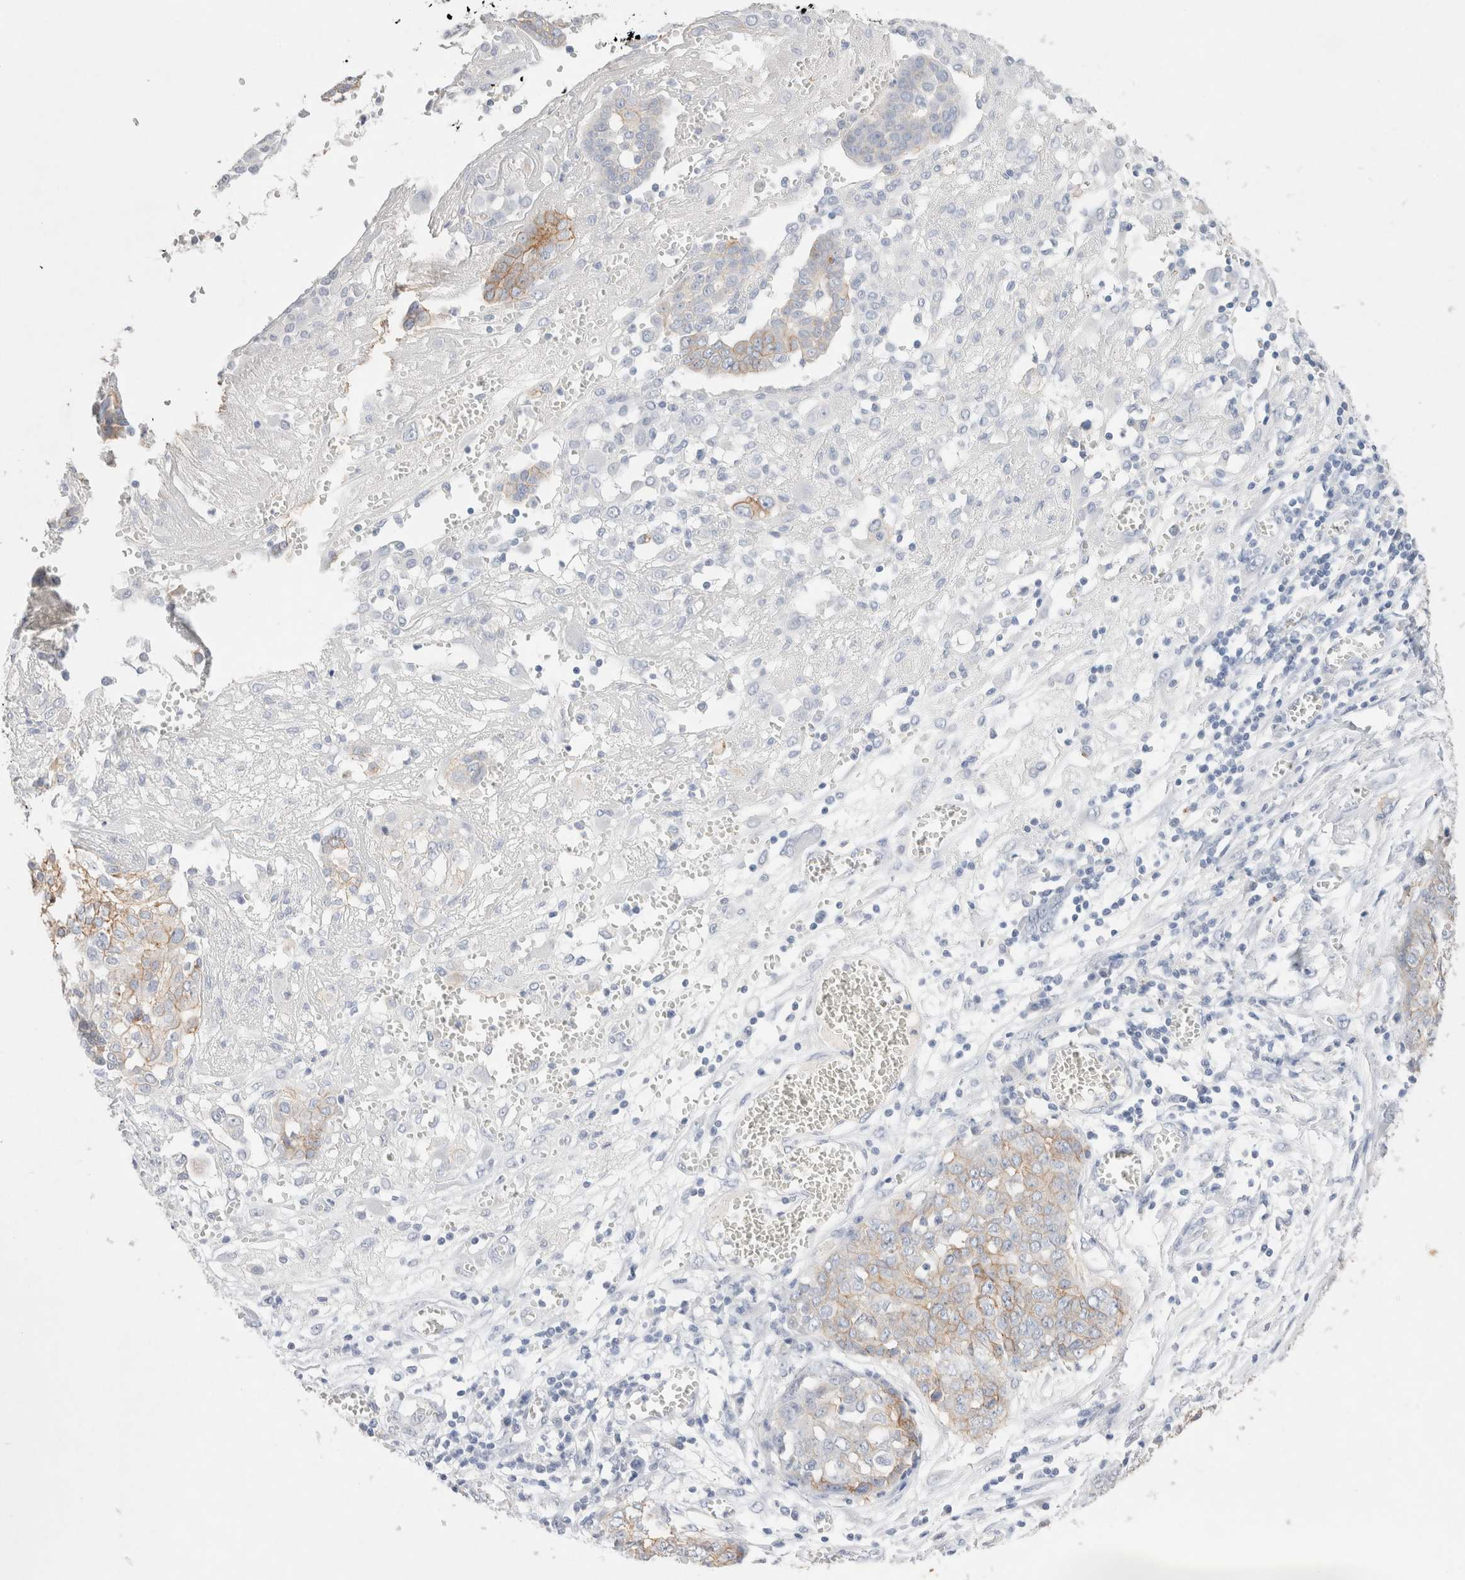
{"staining": {"intensity": "weak", "quantity": "25%-75%", "location": "cytoplasmic/membranous"}, "tissue": "ovarian cancer", "cell_type": "Tumor cells", "image_type": "cancer", "snomed": [{"axis": "morphology", "description": "Cystadenocarcinoma, serous, NOS"}, {"axis": "topography", "description": "Soft tissue"}, {"axis": "topography", "description": "Ovary"}], "caption": "The image demonstrates staining of ovarian serous cystadenocarcinoma, revealing weak cytoplasmic/membranous protein staining (brown color) within tumor cells.", "gene": "EPCAM", "patient": {"sex": "female", "age": 57}}